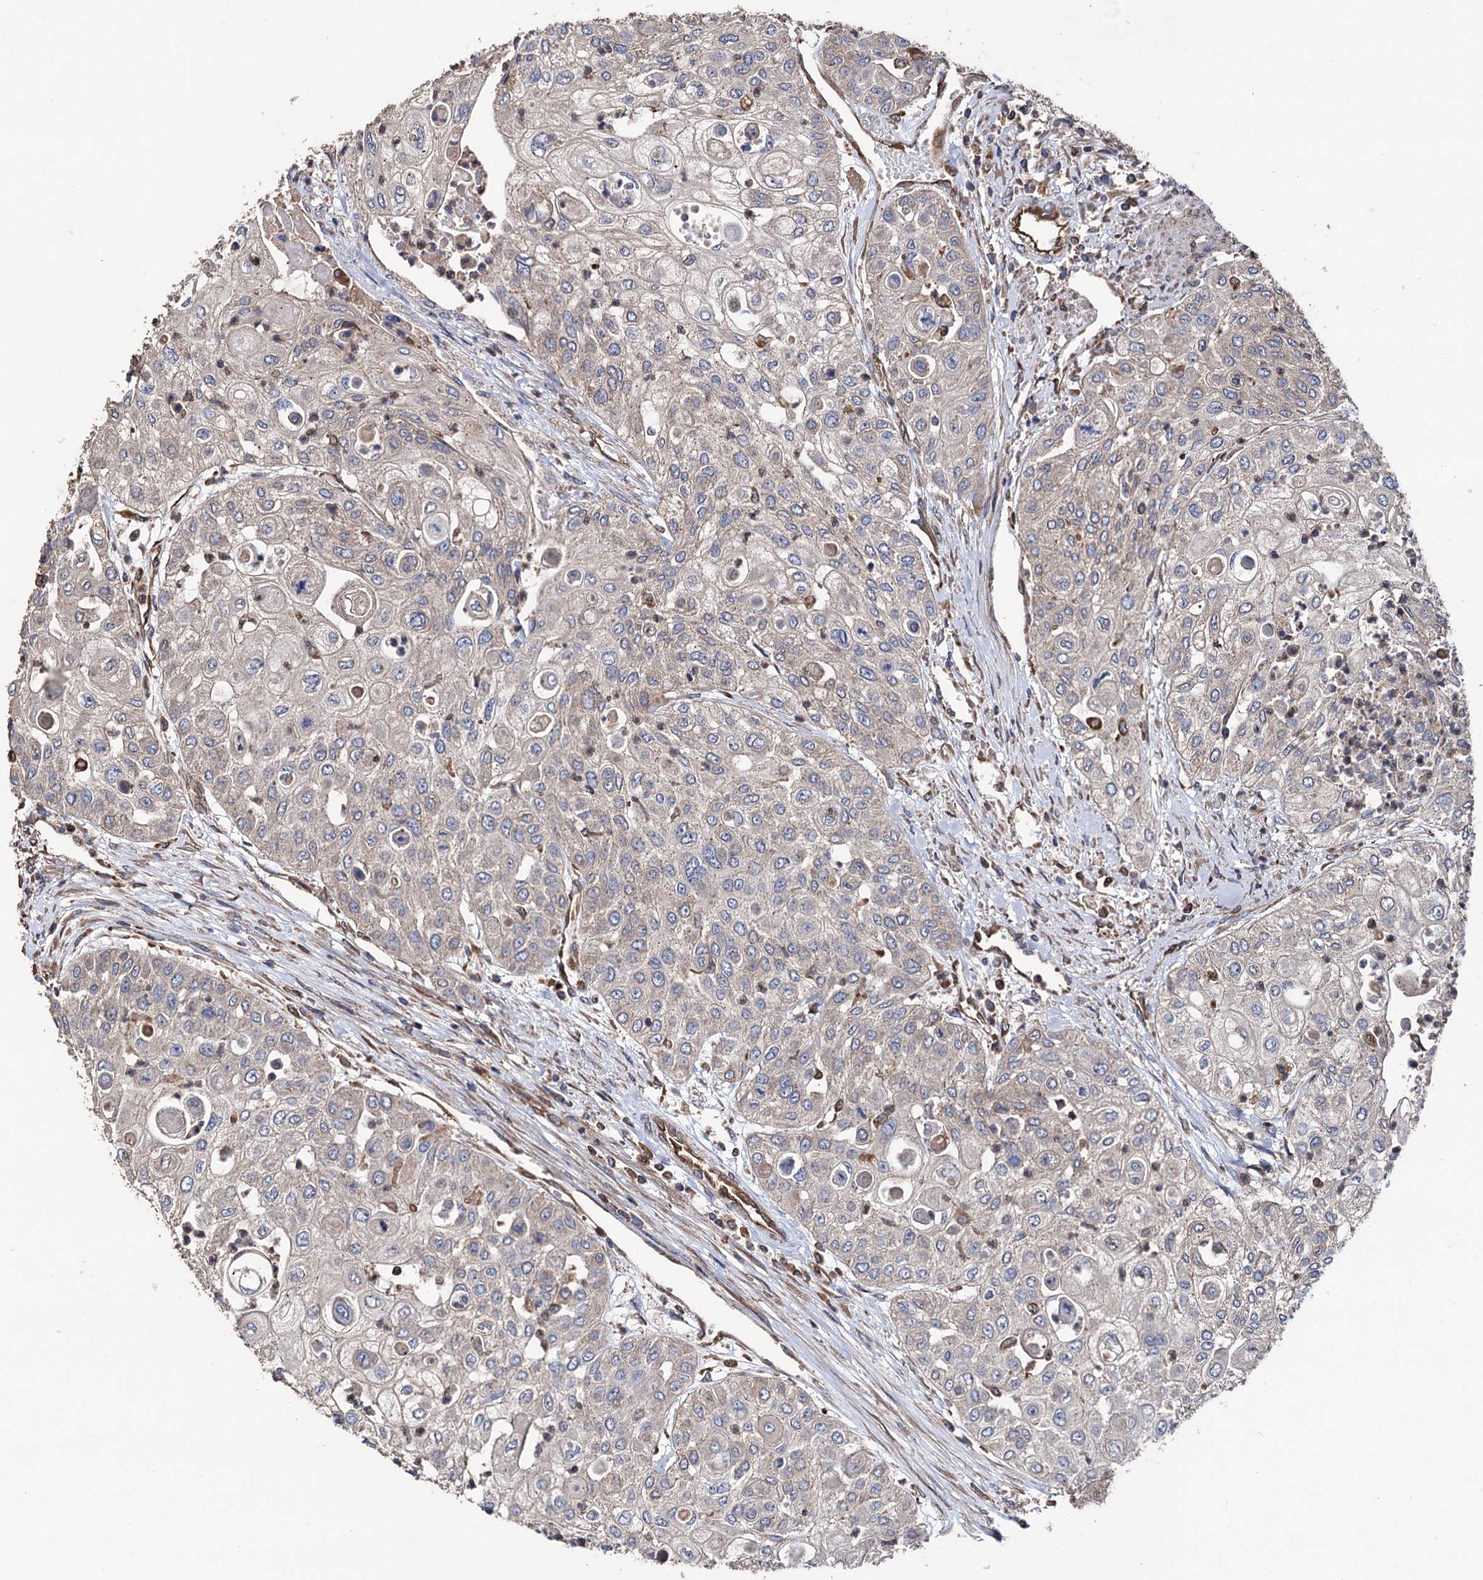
{"staining": {"intensity": "weak", "quantity": "<25%", "location": "cytoplasmic/membranous"}, "tissue": "urothelial cancer", "cell_type": "Tumor cells", "image_type": "cancer", "snomed": [{"axis": "morphology", "description": "Urothelial carcinoma, High grade"}, {"axis": "topography", "description": "Urinary bladder"}], "caption": "High power microscopy photomicrograph of an immunohistochemistry (IHC) image of high-grade urothelial carcinoma, revealing no significant positivity in tumor cells.", "gene": "STING1", "patient": {"sex": "female", "age": 79}}